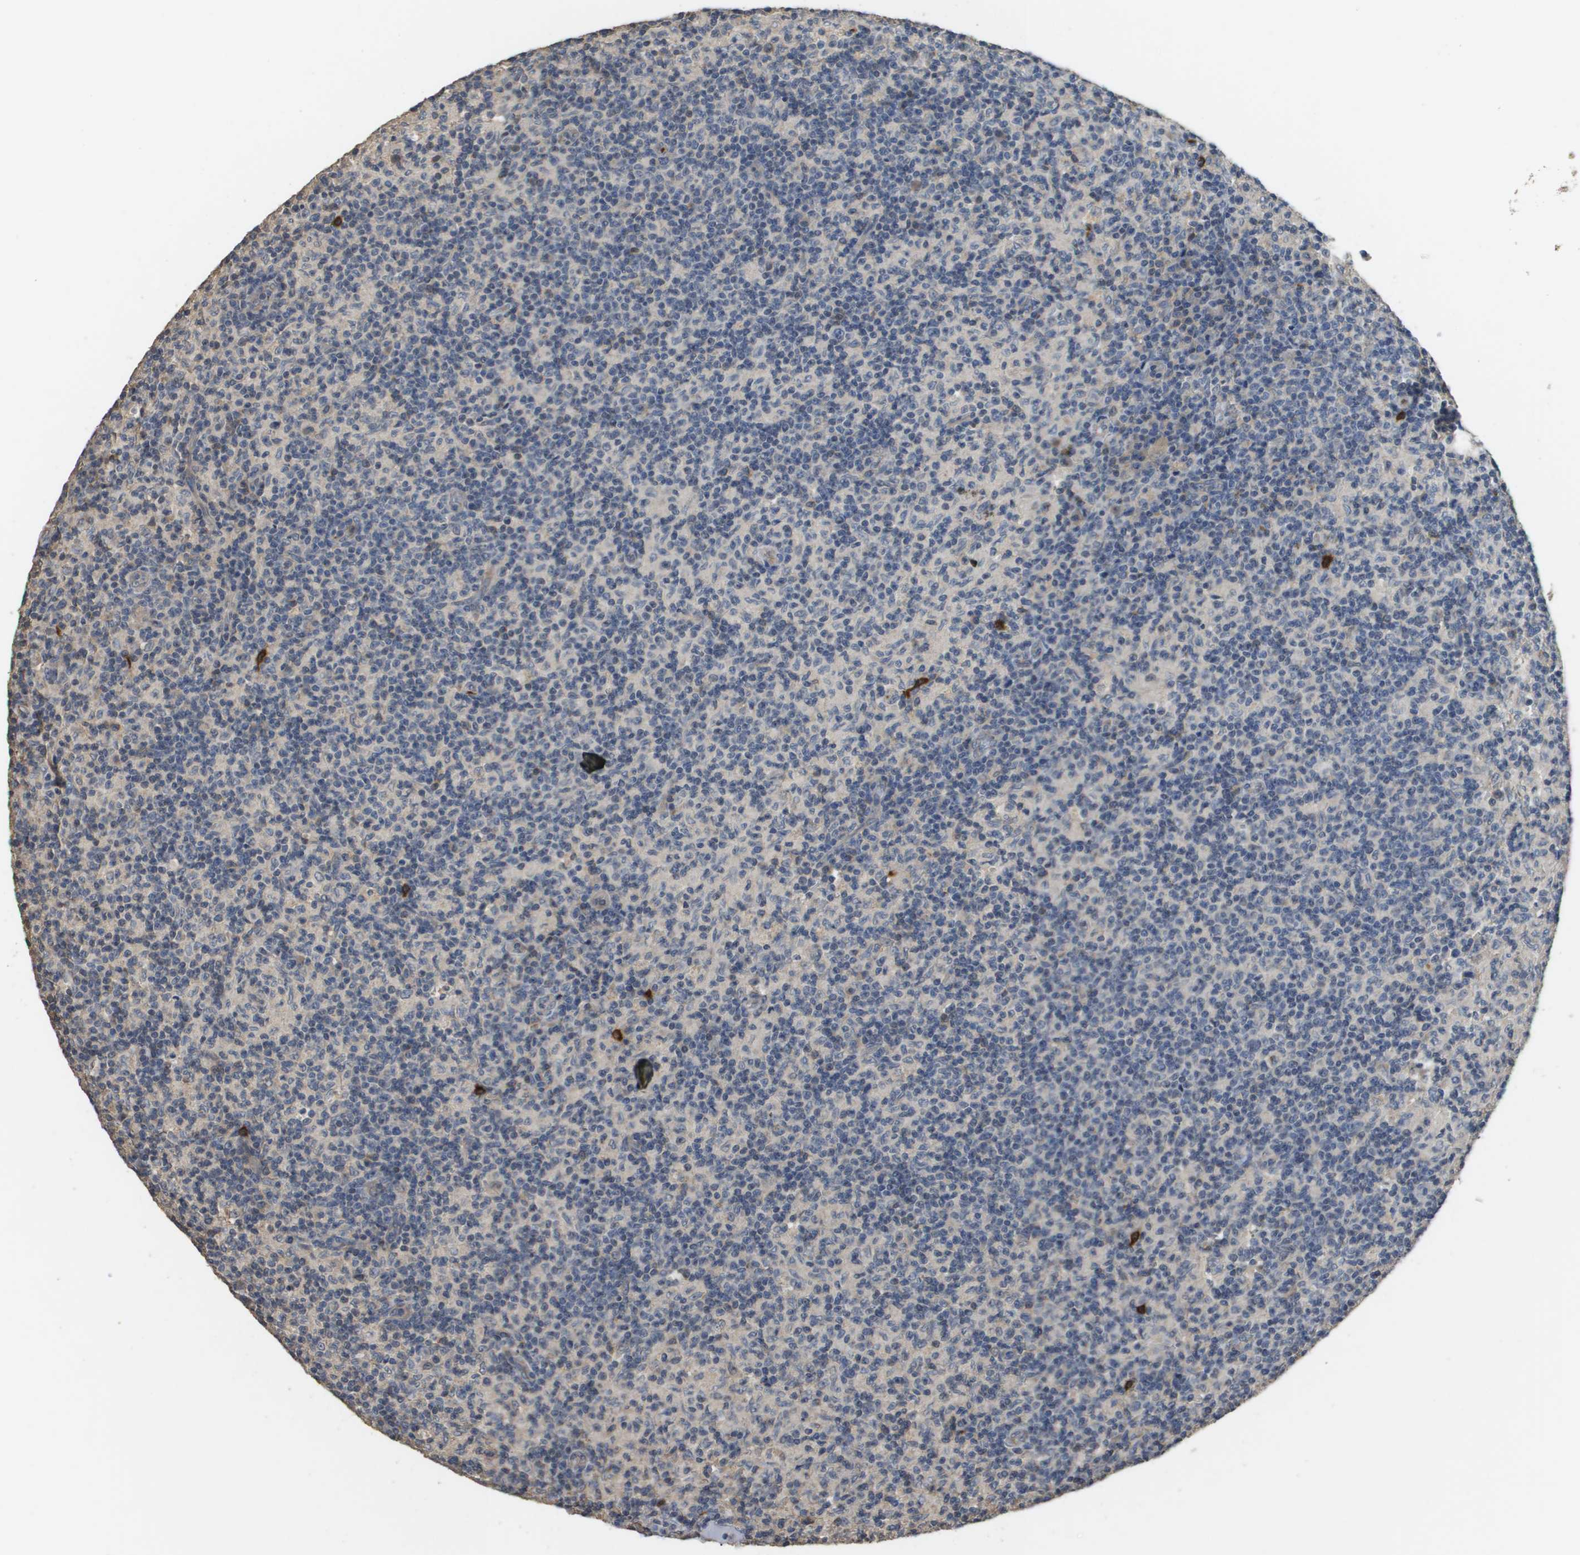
{"staining": {"intensity": "weak", "quantity": "<25%", "location": "cytoplasmic/membranous"}, "tissue": "lymph node", "cell_type": "Germinal center cells", "image_type": "normal", "snomed": [{"axis": "morphology", "description": "Normal tissue, NOS"}, {"axis": "morphology", "description": "Inflammation, NOS"}, {"axis": "topography", "description": "Lymph node"}], "caption": "The photomicrograph shows no significant expression in germinal center cells of lymph node.", "gene": "RAB27B", "patient": {"sex": "male", "age": 55}}